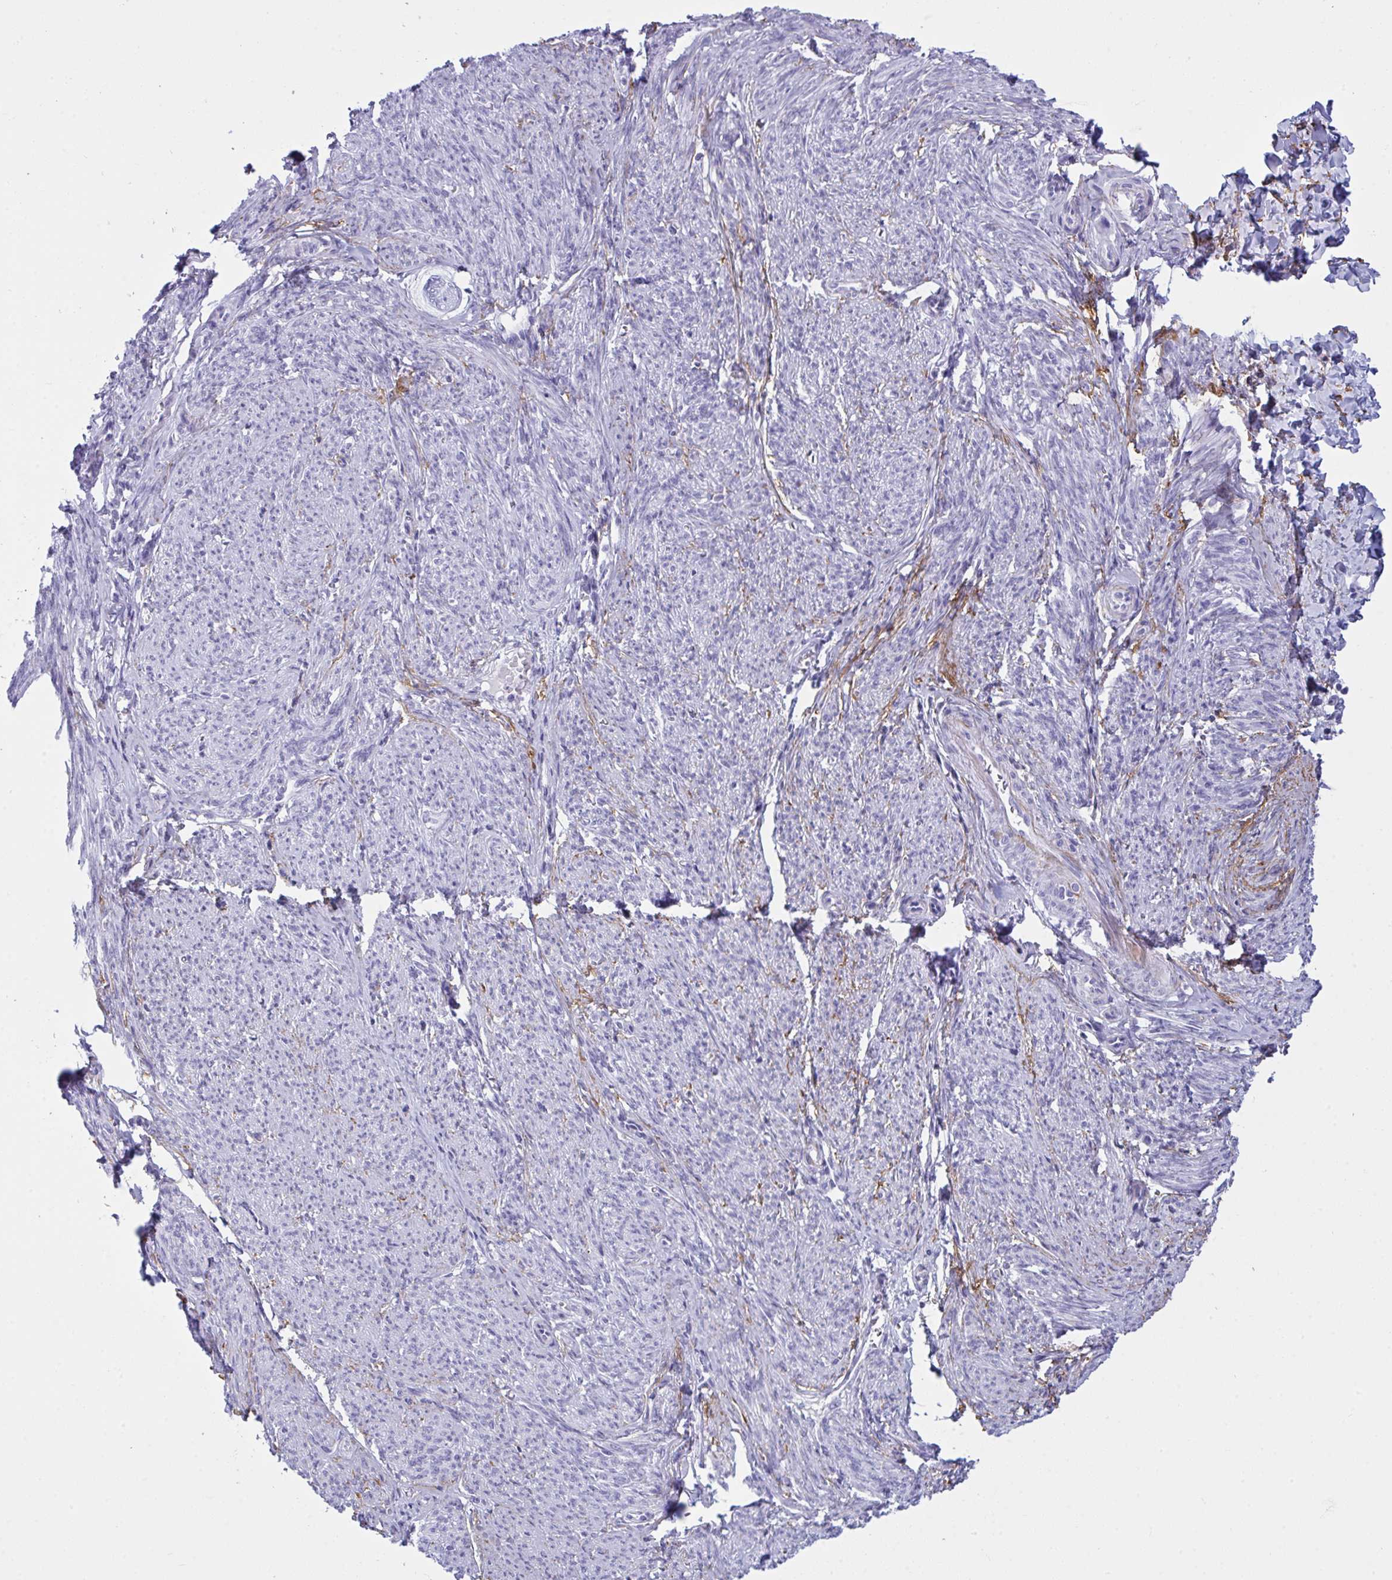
{"staining": {"intensity": "negative", "quantity": "none", "location": "none"}, "tissue": "smooth muscle", "cell_type": "Smooth muscle cells", "image_type": "normal", "snomed": [{"axis": "morphology", "description": "Normal tissue, NOS"}, {"axis": "topography", "description": "Smooth muscle"}], "caption": "Normal smooth muscle was stained to show a protein in brown. There is no significant expression in smooth muscle cells. The staining is performed using DAB brown chromogen with nuclei counter-stained in using hematoxylin.", "gene": "ELN", "patient": {"sex": "female", "age": 65}}